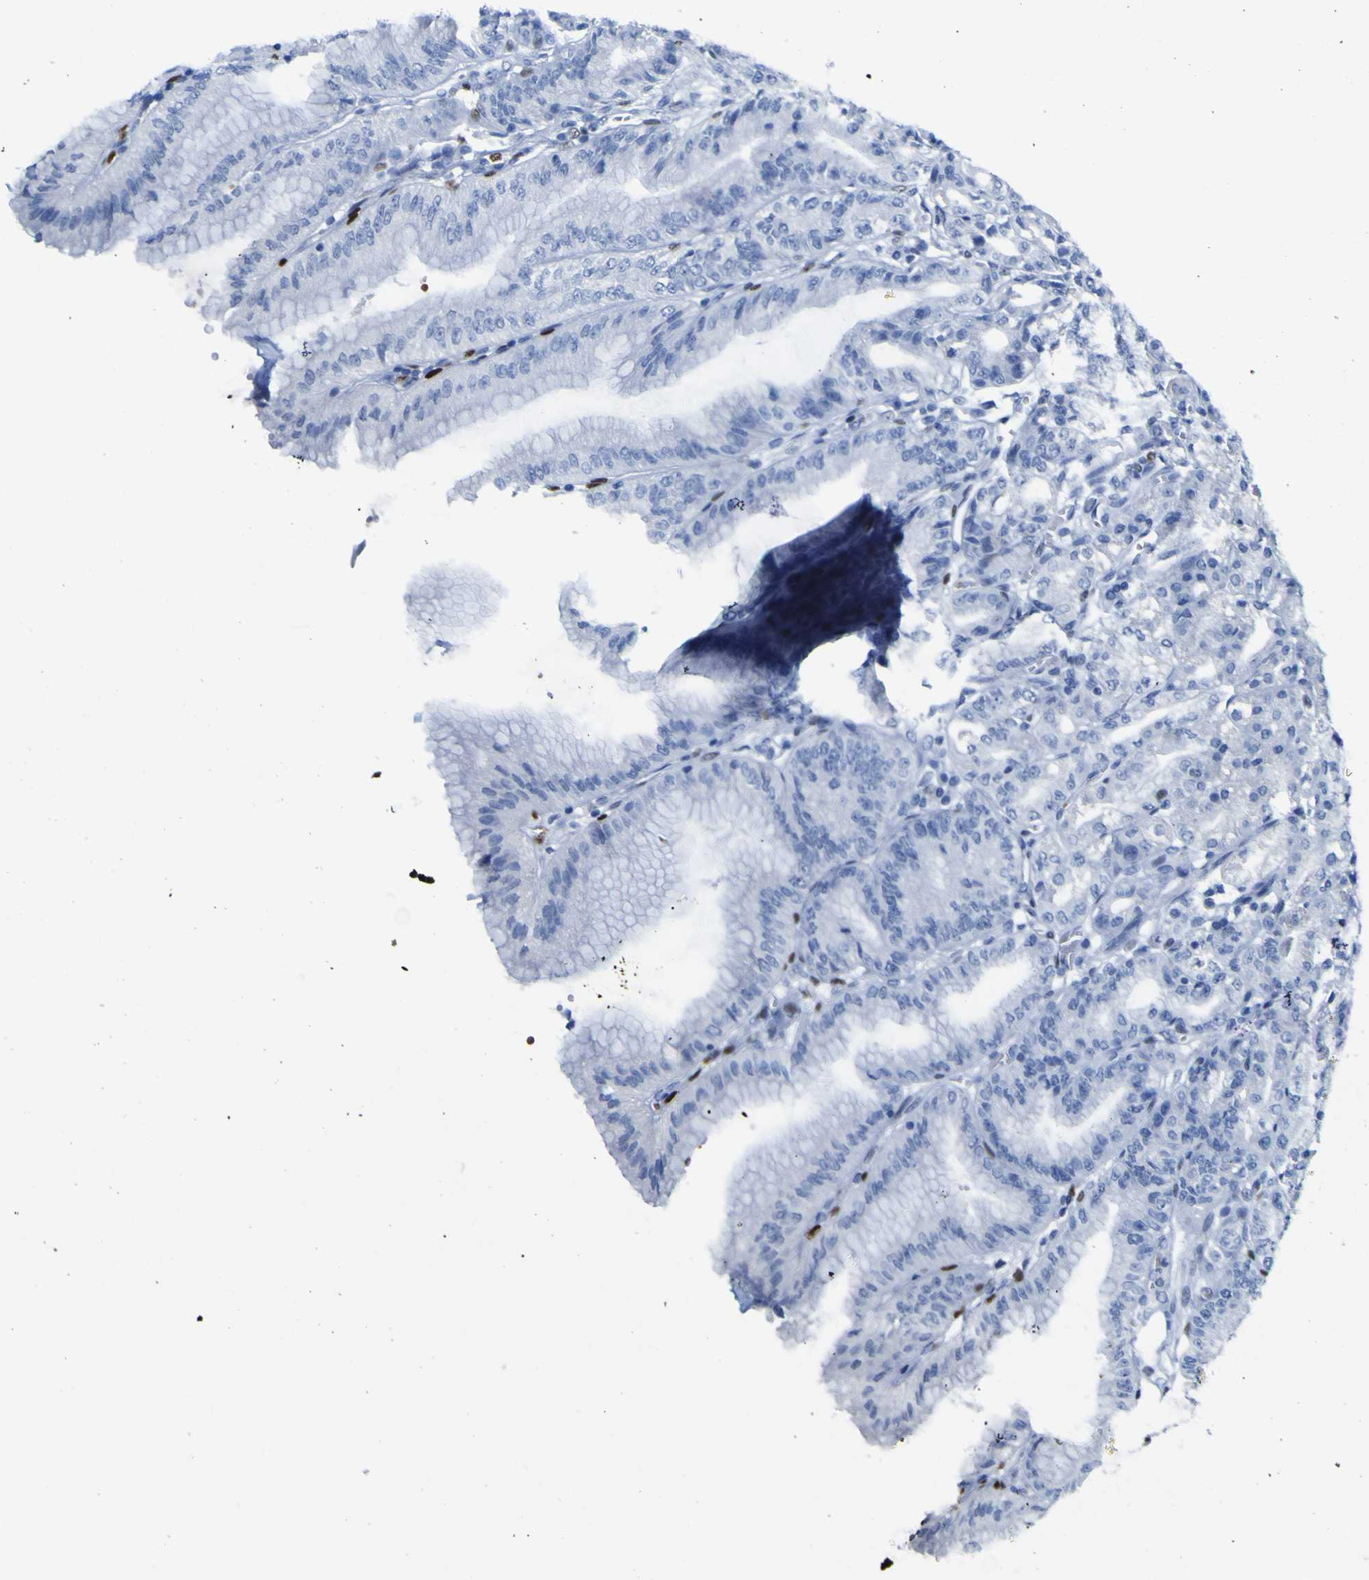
{"staining": {"intensity": "moderate", "quantity": "<25%", "location": "nuclear"}, "tissue": "stomach", "cell_type": "Glandular cells", "image_type": "normal", "snomed": [{"axis": "morphology", "description": "Normal tissue, NOS"}, {"axis": "topography", "description": "Stomach, lower"}], "caption": "Brown immunohistochemical staining in unremarkable human stomach reveals moderate nuclear positivity in about <25% of glandular cells.", "gene": "DACH1", "patient": {"sex": "male", "age": 71}}